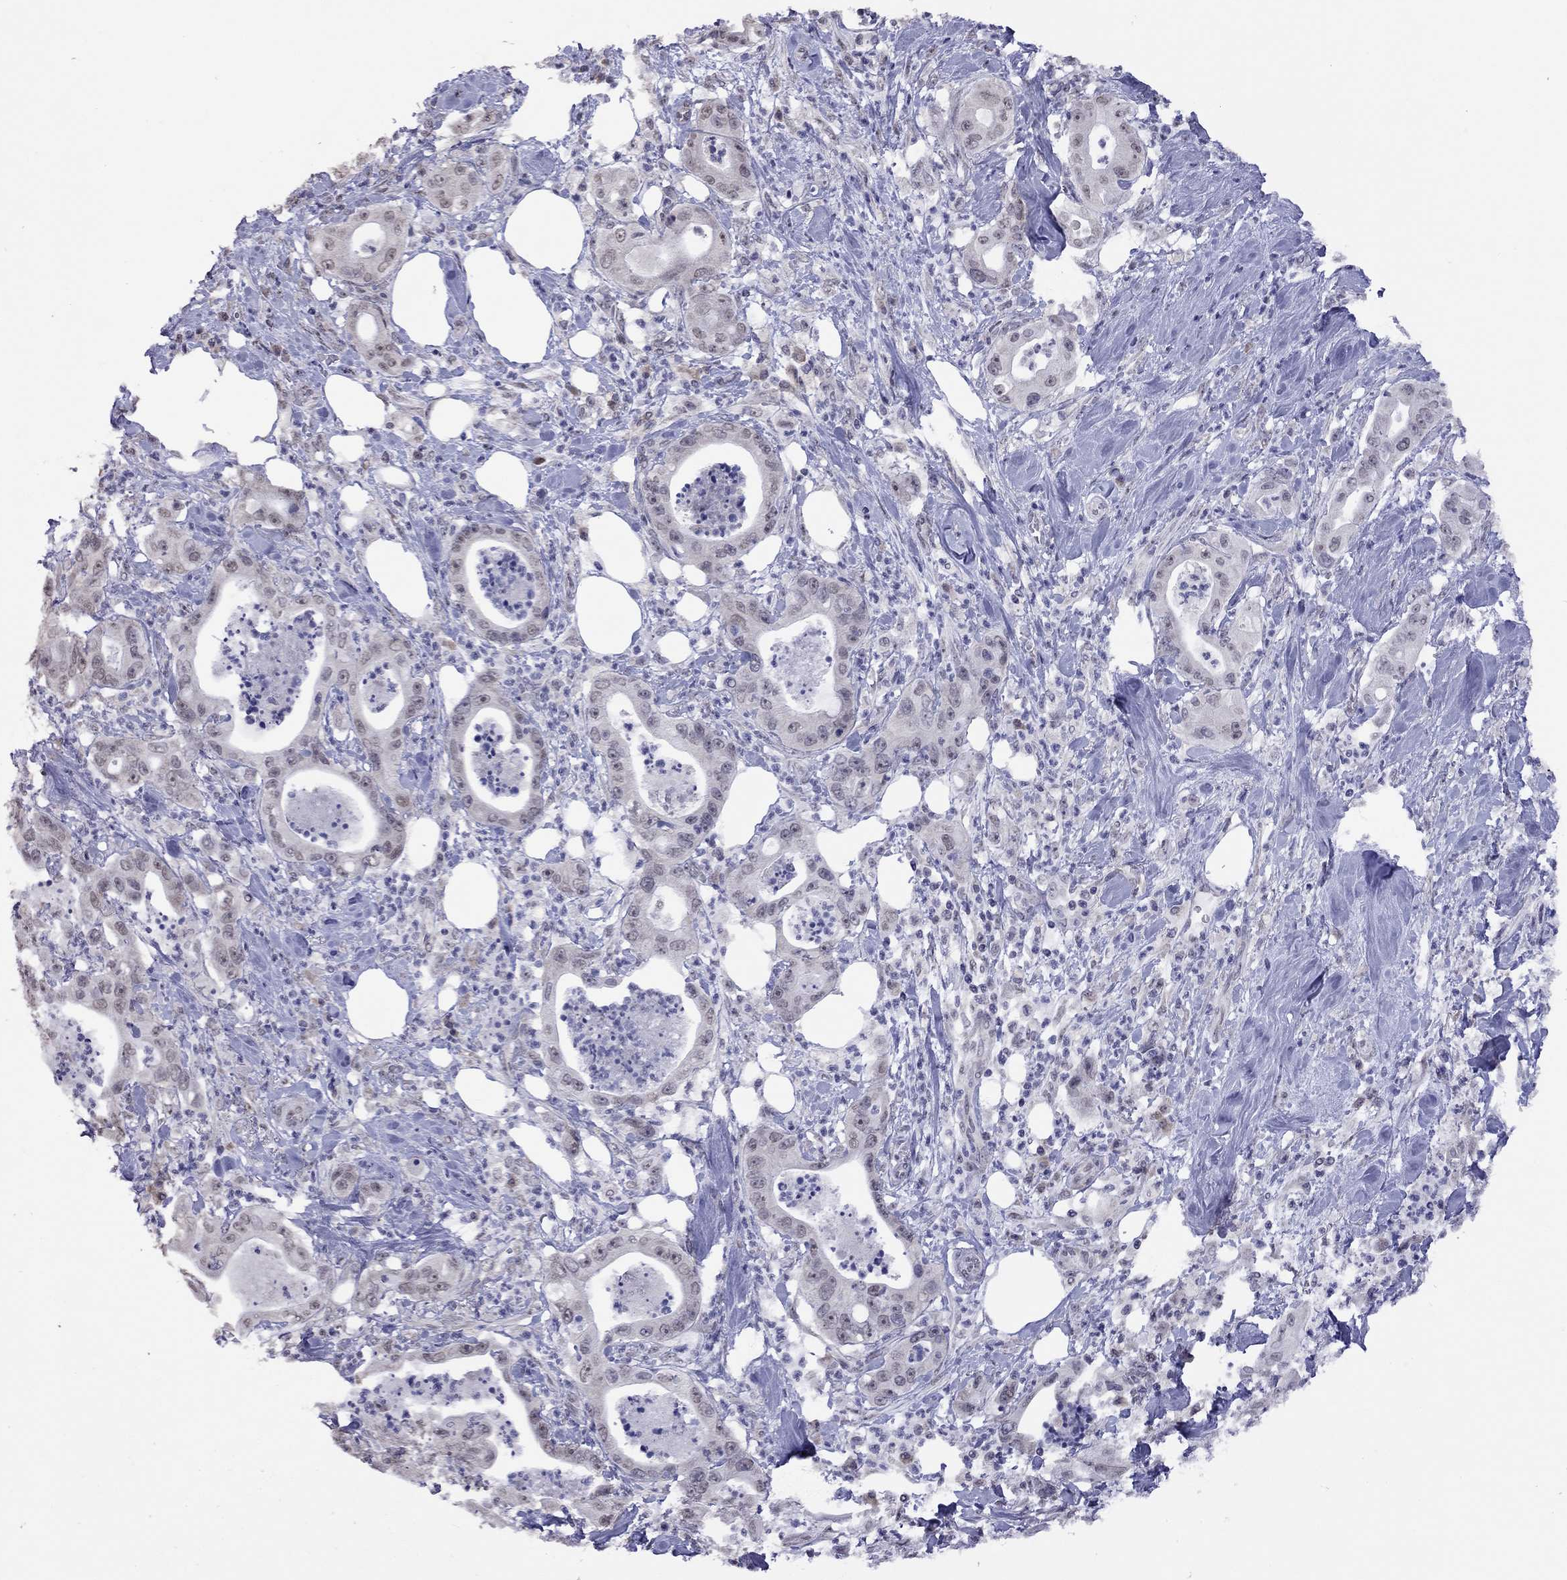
{"staining": {"intensity": "weak", "quantity": "<25%", "location": "nuclear"}, "tissue": "pancreatic cancer", "cell_type": "Tumor cells", "image_type": "cancer", "snomed": [{"axis": "morphology", "description": "Adenocarcinoma, NOS"}, {"axis": "topography", "description": "Pancreas"}], "caption": "This is an immunohistochemistry (IHC) image of human pancreatic cancer. There is no expression in tumor cells.", "gene": "HES5", "patient": {"sex": "male", "age": 71}}